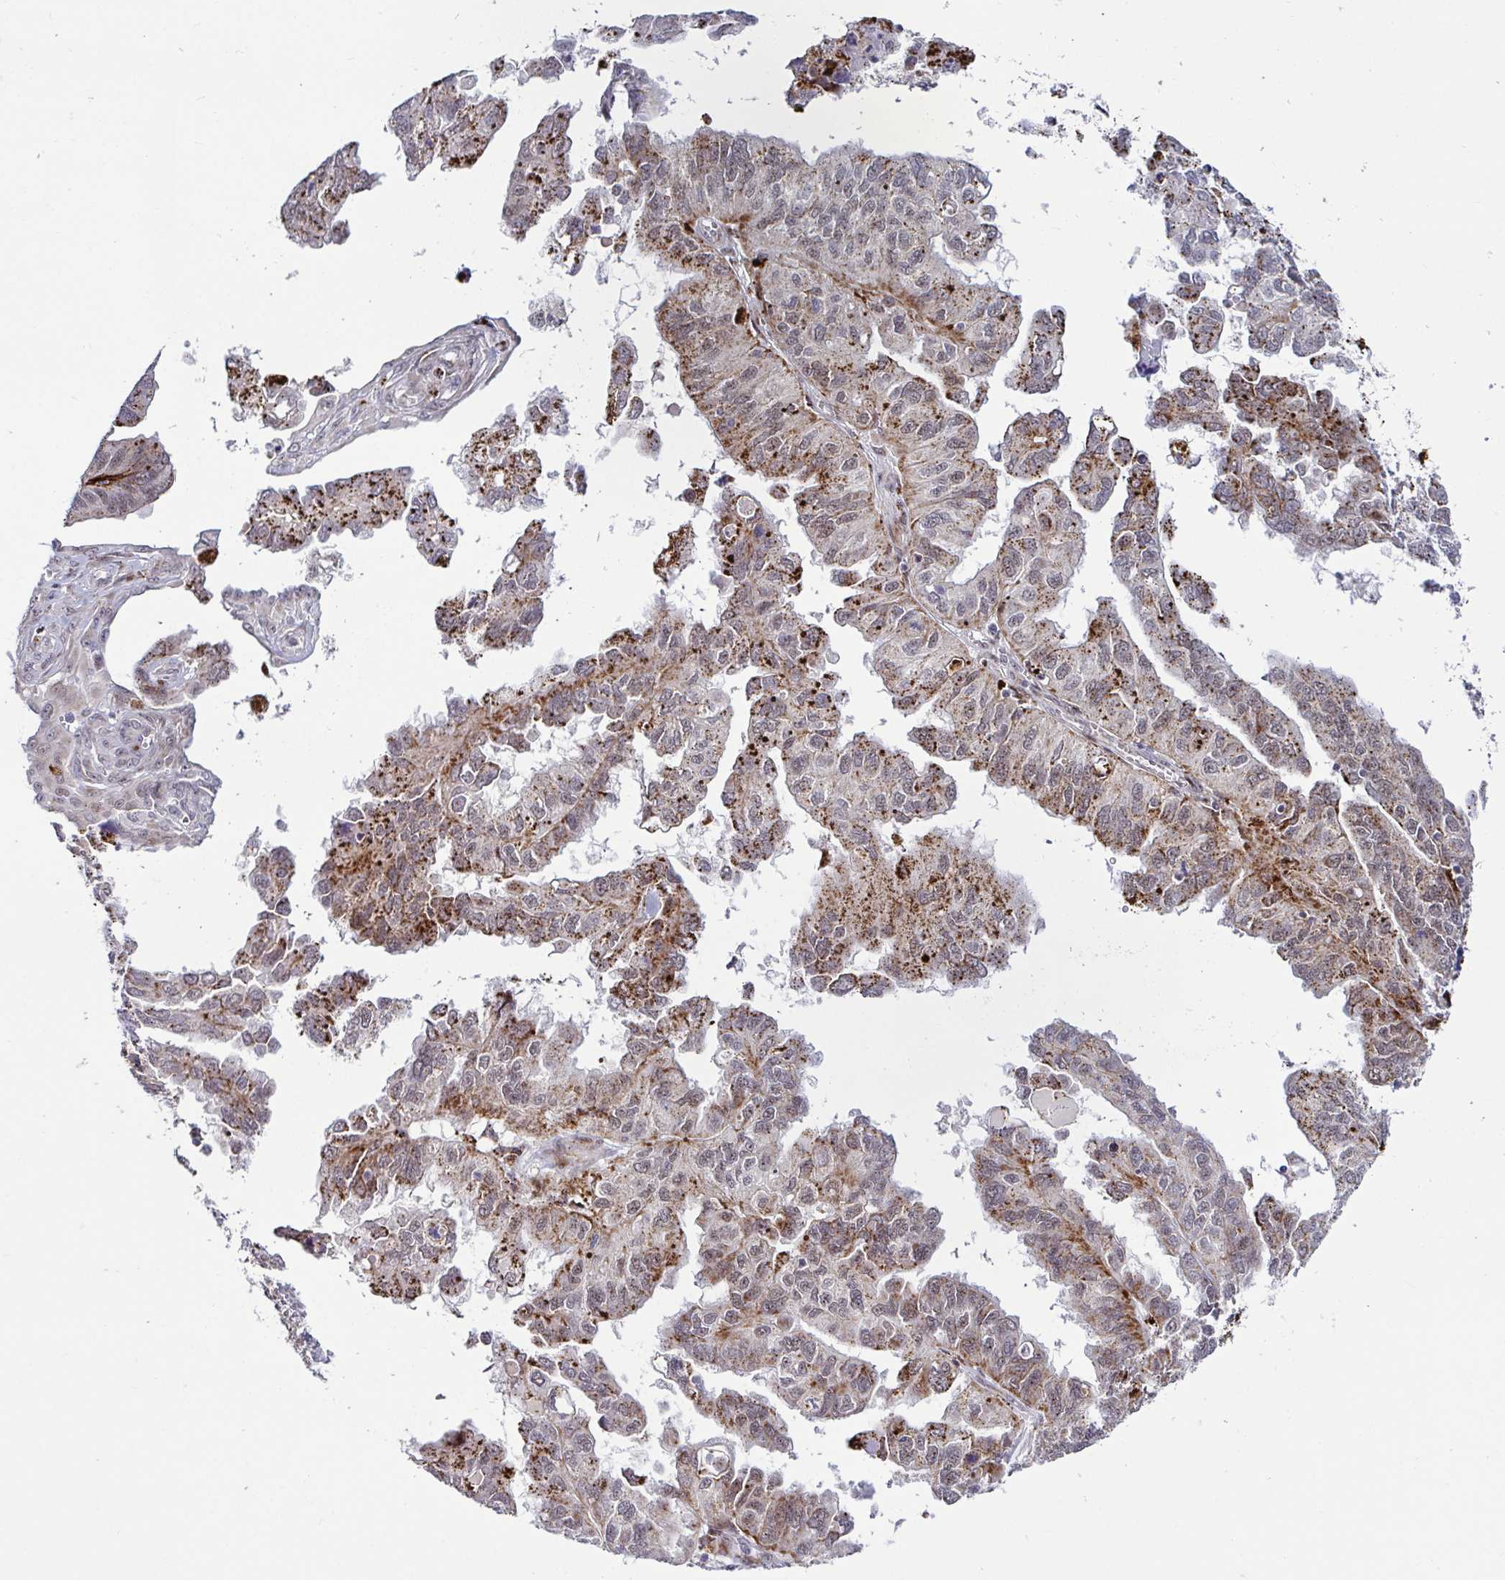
{"staining": {"intensity": "moderate", "quantity": ">75%", "location": "cytoplasmic/membranous"}, "tissue": "ovarian cancer", "cell_type": "Tumor cells", "image_type": "cancer", "snomed": [{"axis": "morphology", "description": "Cystadenocarcinoma, serous, NOS"}, {"axis": "topography", "description": "Ovary"}], "caption": "High-power microscopy captured an IHC histopathology image of ovarian cancer (serous cystadenocarcinoma), revealing moderate cytoplasmic/membranous positivity in approximately >75% of tumor cells. (Stains: DAB in brown, nuclei in blue, Microscopy: brightfield microscopy at high magnification).", "gene": "DZIP1", "patient": {"sex": "female", "age": 79}}